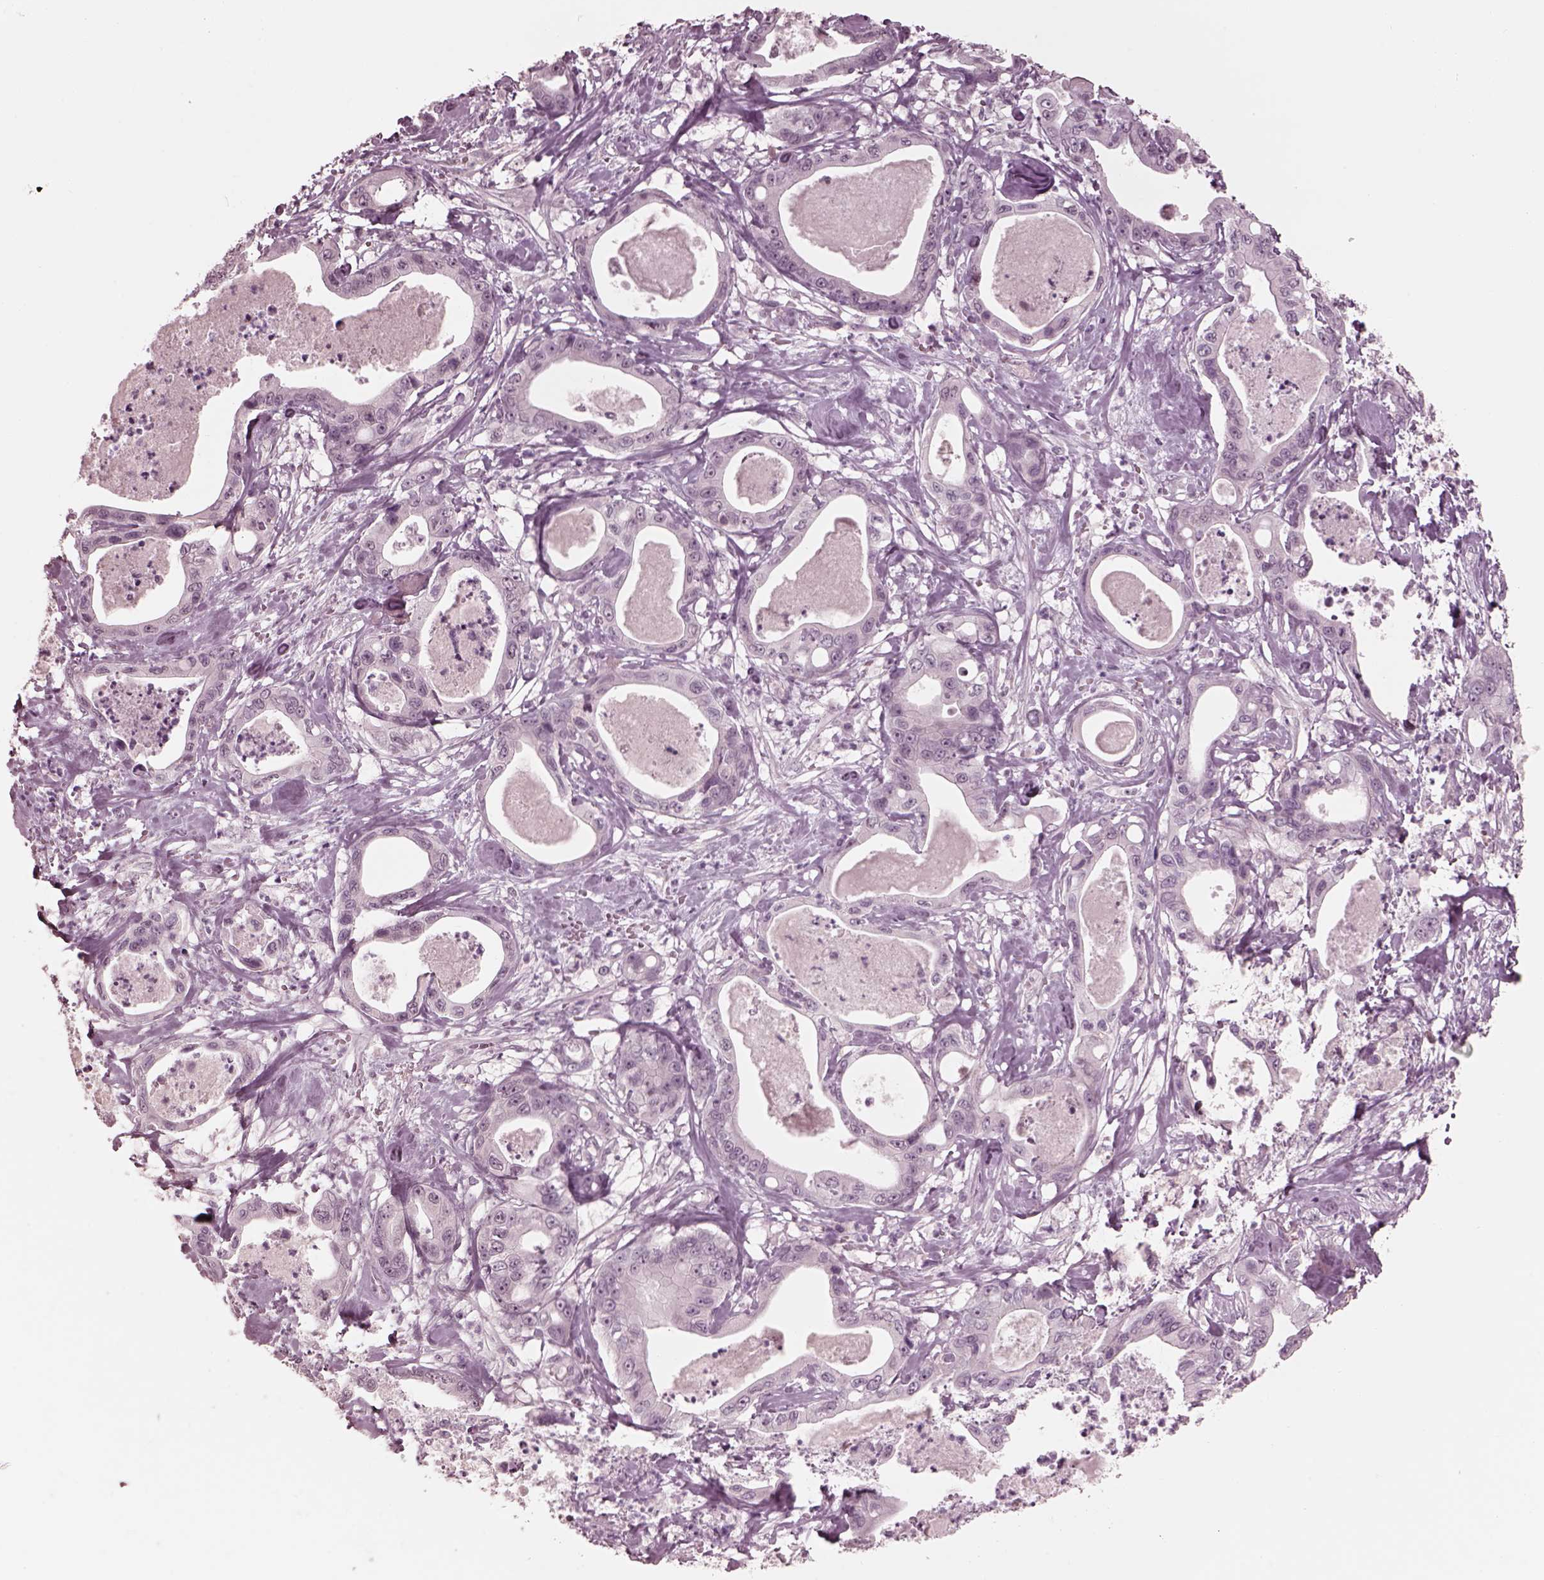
{"staining": {"intensity": "negative", "quantity": "none", "location": "none"}, "tissue": "pancreatic cancer", "cell_type": "Tumor cells", "image_type": "cancer", "snomed": [{"axis": "morphology", "description": "Adenocarcinoma, NOS"}, {"axis": "topography", "description": "Pancreas"}], "caption": "This is an immunohistochemistry (IHC) photomicrograph of human pancreatic cancer (adenocarcinoma). There is no expression in tumor cells.", "gene": "GARIN4", "patient": {"sex": "male", "age": 71}}